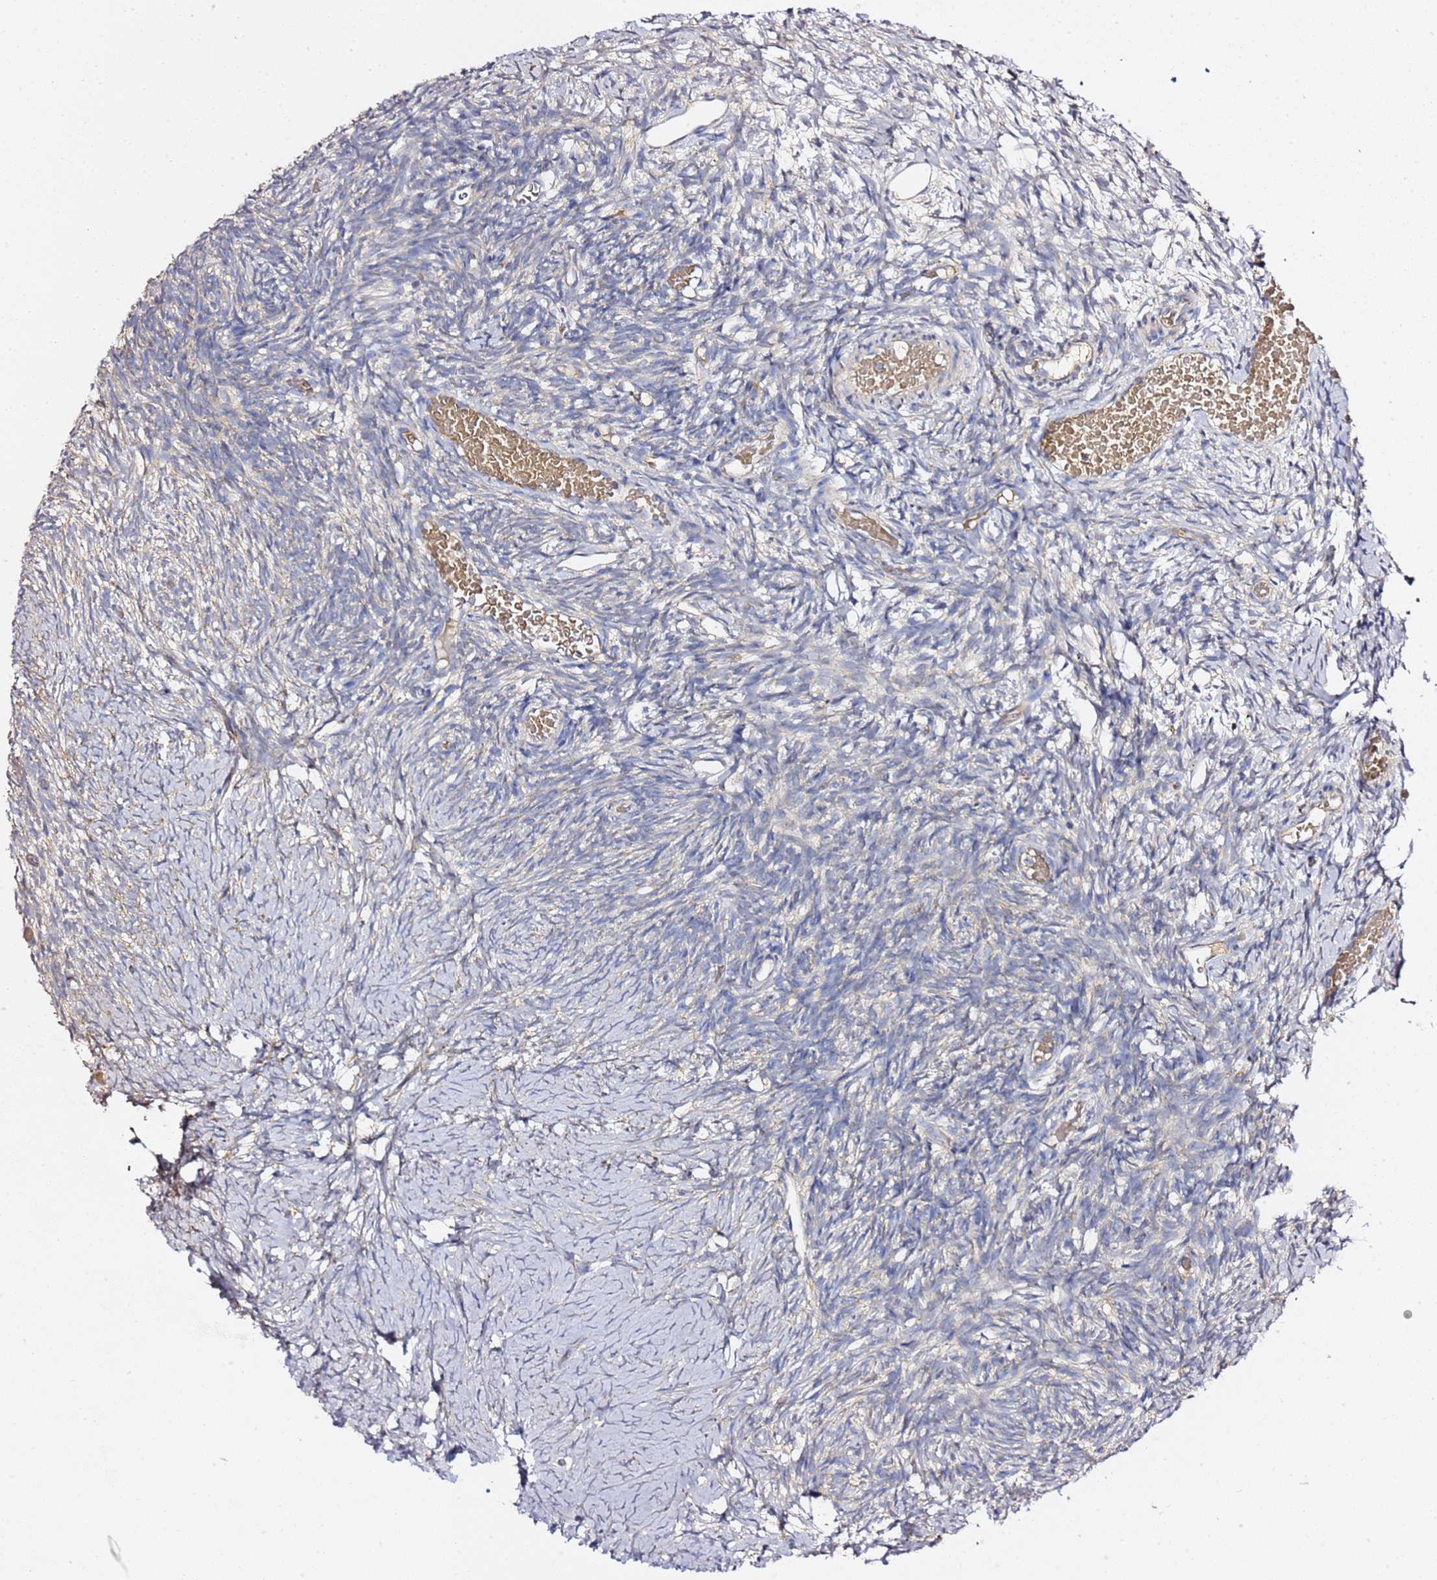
{"staining": {"intensity": "negative", "quantity": "none", "location": "none"}, "tissue": "ovary", "cell_type": "Ovarian stroma cells", "image_type": "normal", "snomed": [{"axis": "morphology", "description": "Normal tissue, NOS"}, {"axis": "topography", "description": "Ovary"}], "caption": "An immunohistochemistry (IHC) image of unremarkable ovary is shown. There is no staining in ovarian stroma cells of ovary.", "gene": "C19orf12", "patient": {"sex": "female", "age": 39}}